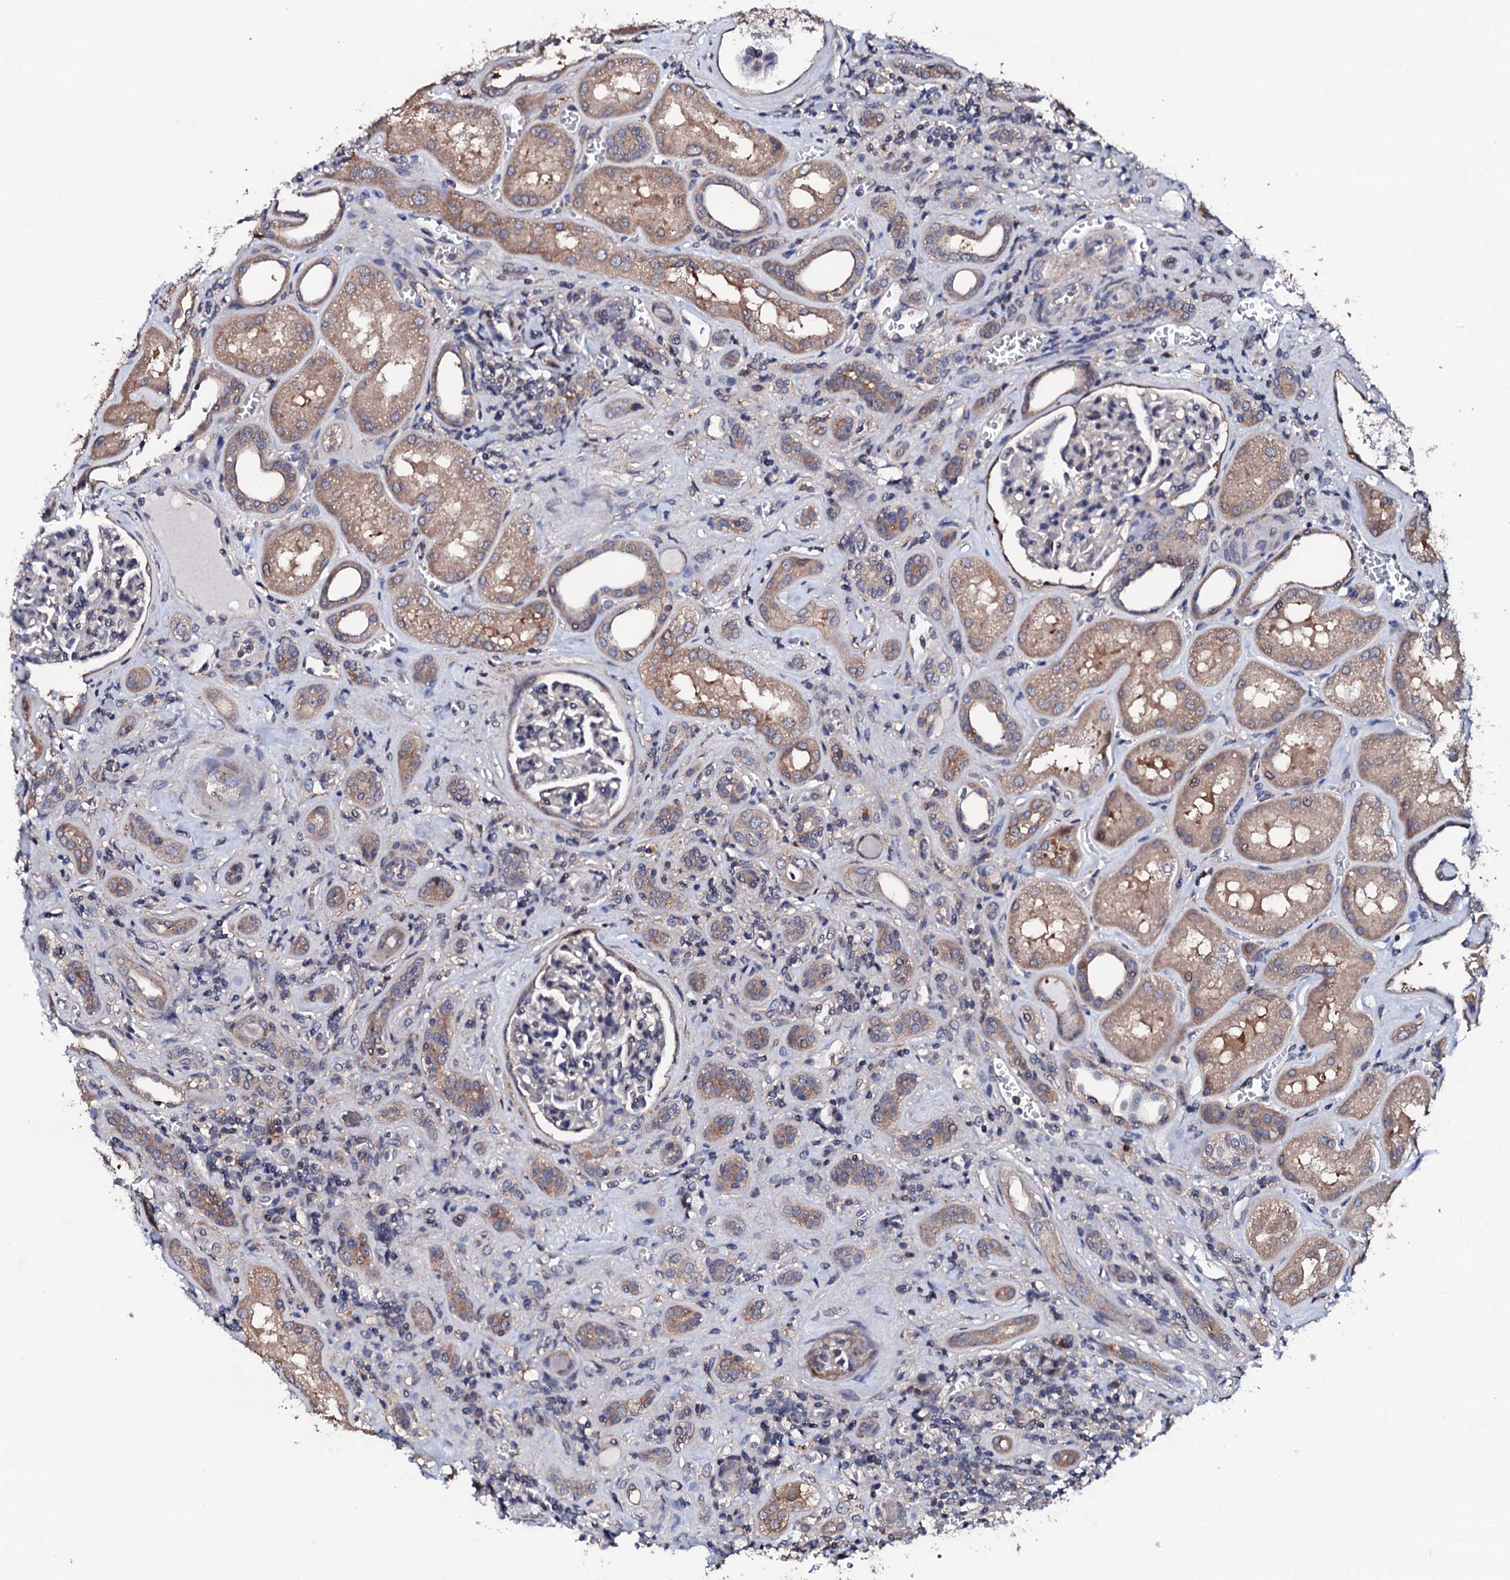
{"staining": {"intensity": "negative", "quantity": "none", "location": "none"}, "tissue": "kidney", "cell_type": "Cells in glomeruli", "image_type": "normal", "snomed": [{"axis": "morphology", "description": "Normal tissue, NOS"}, {"axis": "morphology", "description": "Adenocarcinoma, NOS"}, {"axis": "topography", "description": "Kidney"}], "caption": "There is no significant positivity in cells in glomeruli of kidney. (DAB IHC with hematoxylin counter stain).", "gene": "EDC3", "patient": {"sex": "female", "age": 68}}